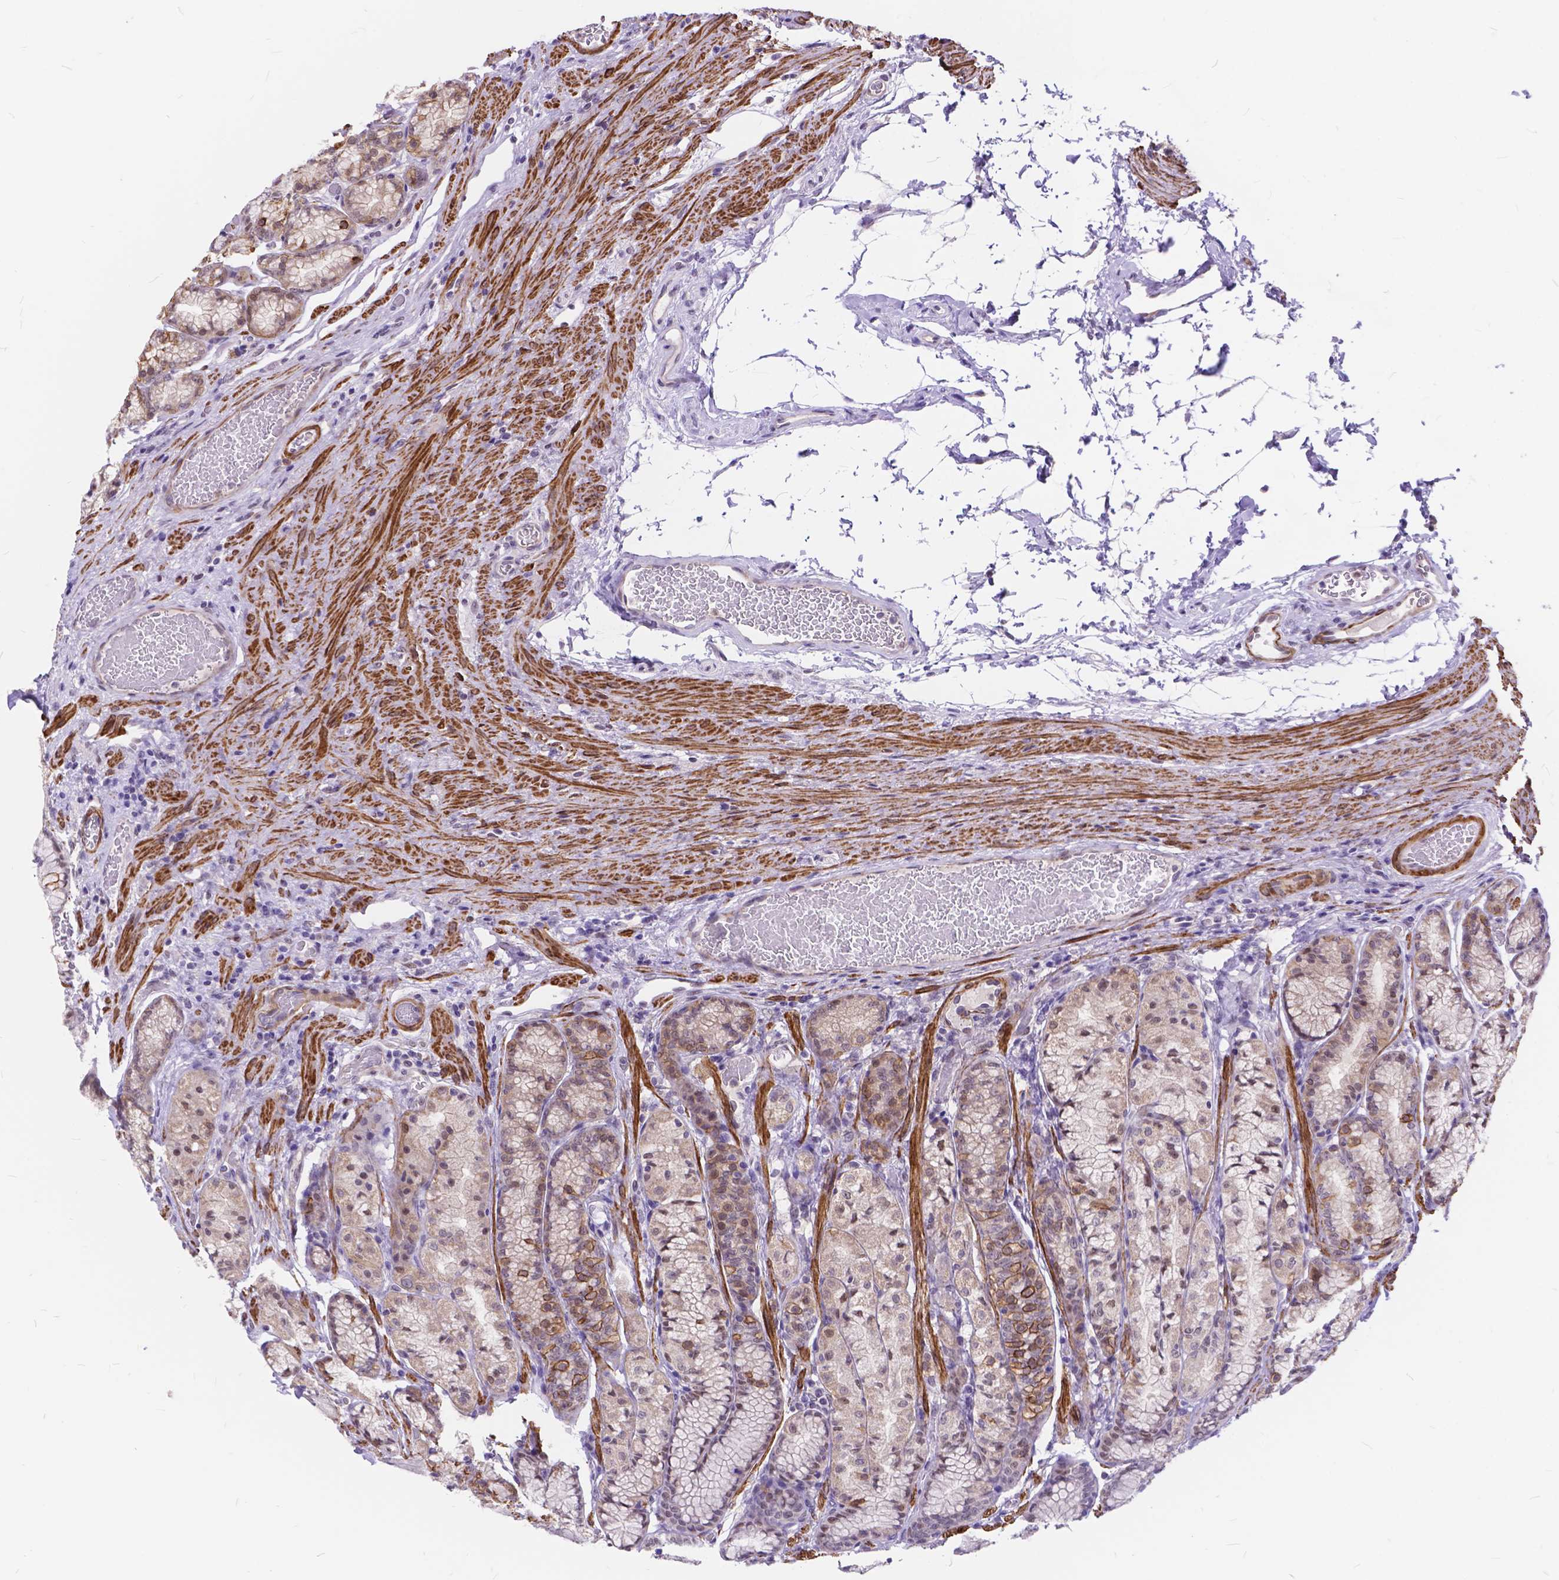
{"staining": {"intensity": "strong", "quantity": "<25%", "location": "cytoplasmic/membranous"}, "tissue": "stomach", "cell_type": "Glandular cells", "image_type": "normal", "snomed": [{"axis": "morphology", "description": "Normal tissue, NOS"}, {"axis": "morphology", "description": "Adenocarcinoma, NOS"}, {"axis": "morphology", "description": "Adenocarcinoma, High grade"}, {"axis": "topography", "description": "Stomach, upper"}, {"axis": "topography", "description": "Stomach"}], "caption": "Glandular cells reveal strong cytoplasmic/membranous expression in approximately <25% of cells in benign stomach.", "gene": "MAN2C1", "patient": {"sex": "female", "age": 65}}